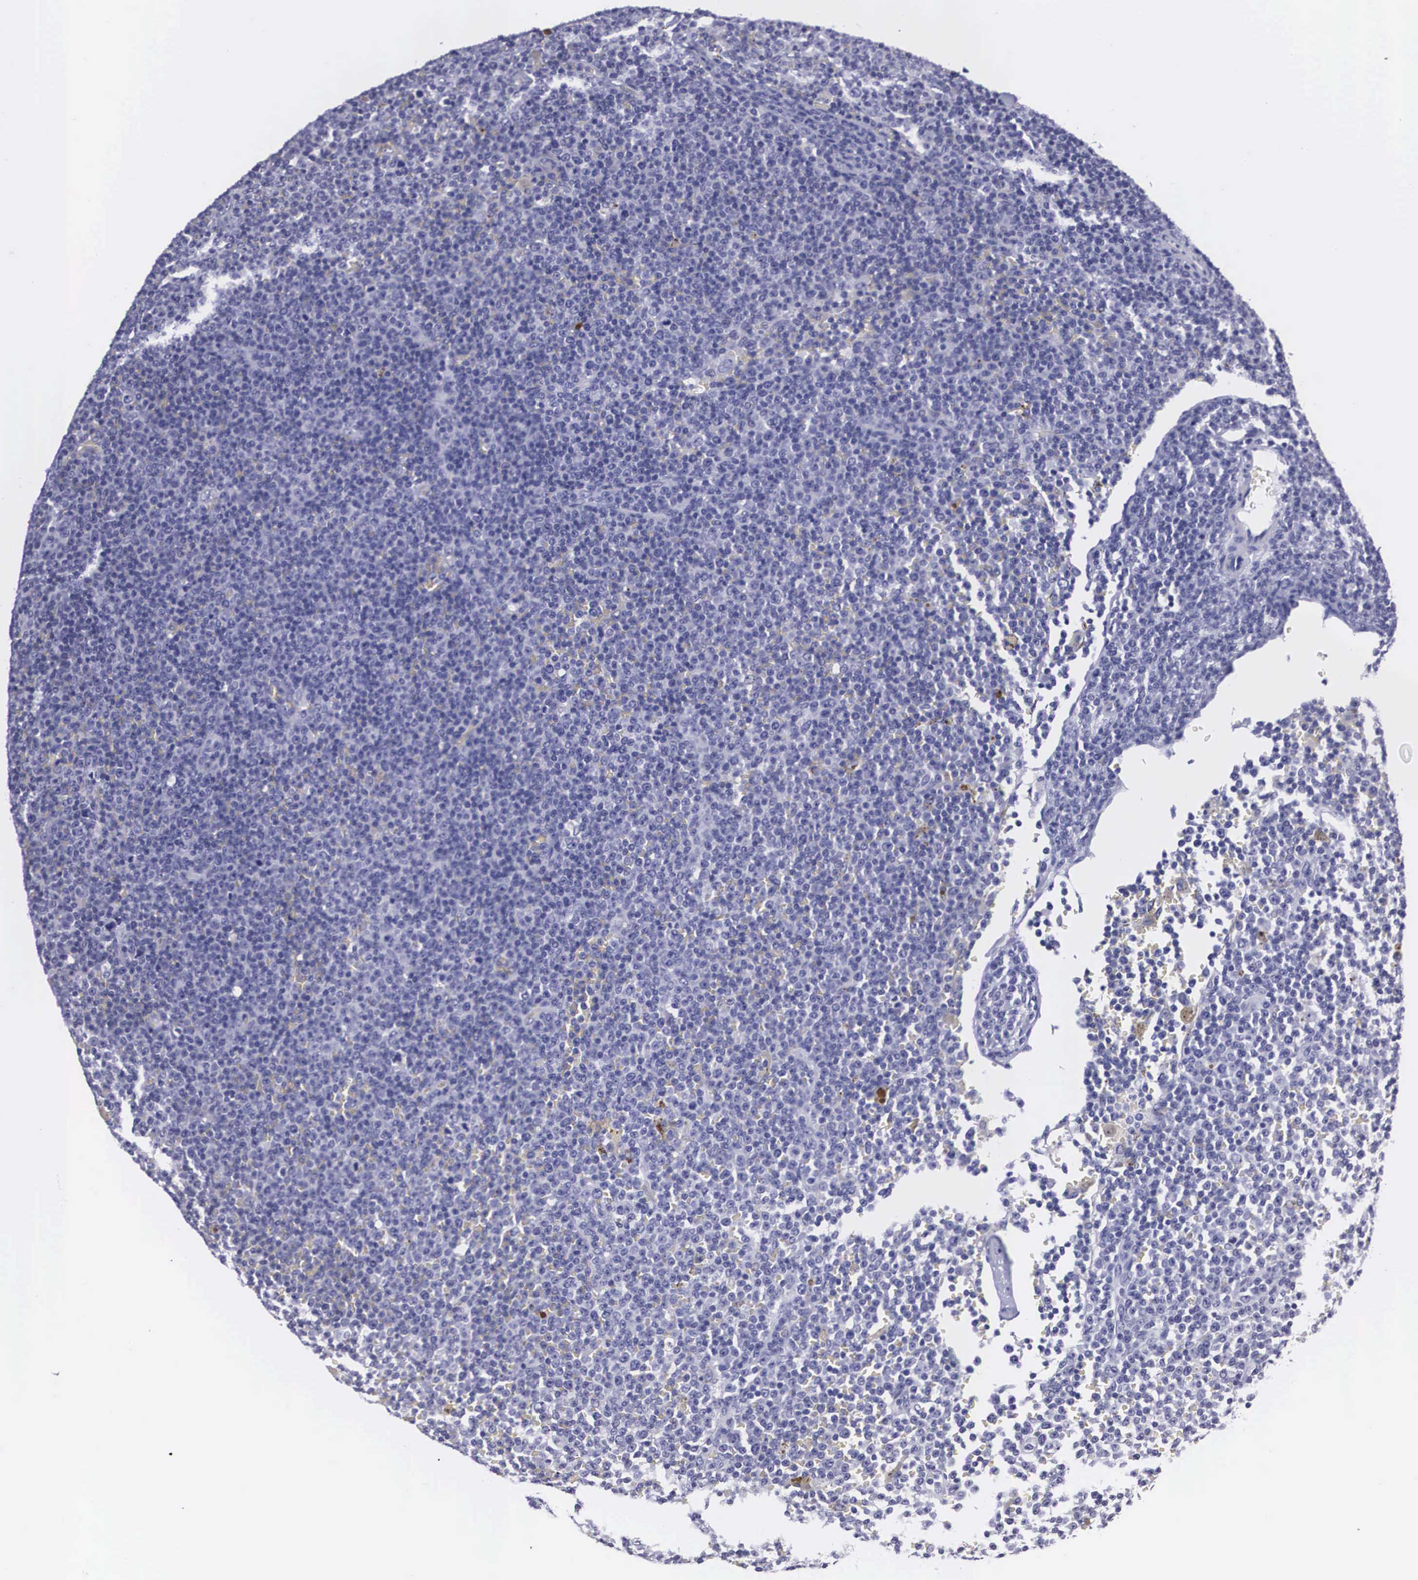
{"staining": {"intensity": "negative", "quantity": "none", "location": "none"}, "tissue": "lymphoma", "cell_type": "Tumor cells", "image_type": "cancer", "snomed": [{"axis": "morphology", "description": "Malignant lymphoma, non-Hodgkin's type, Low grade"}, {"axis": "topography", "description": "Lymph node"}], "caption": "A histopathology image of malignant lymphoma, non-Hodgkin's type (low-grade) stained for a protein demonstrates no brown staining in tumor cells.", "gene": "C22orf31", "patient": {"sex": "male", "age": 50}}